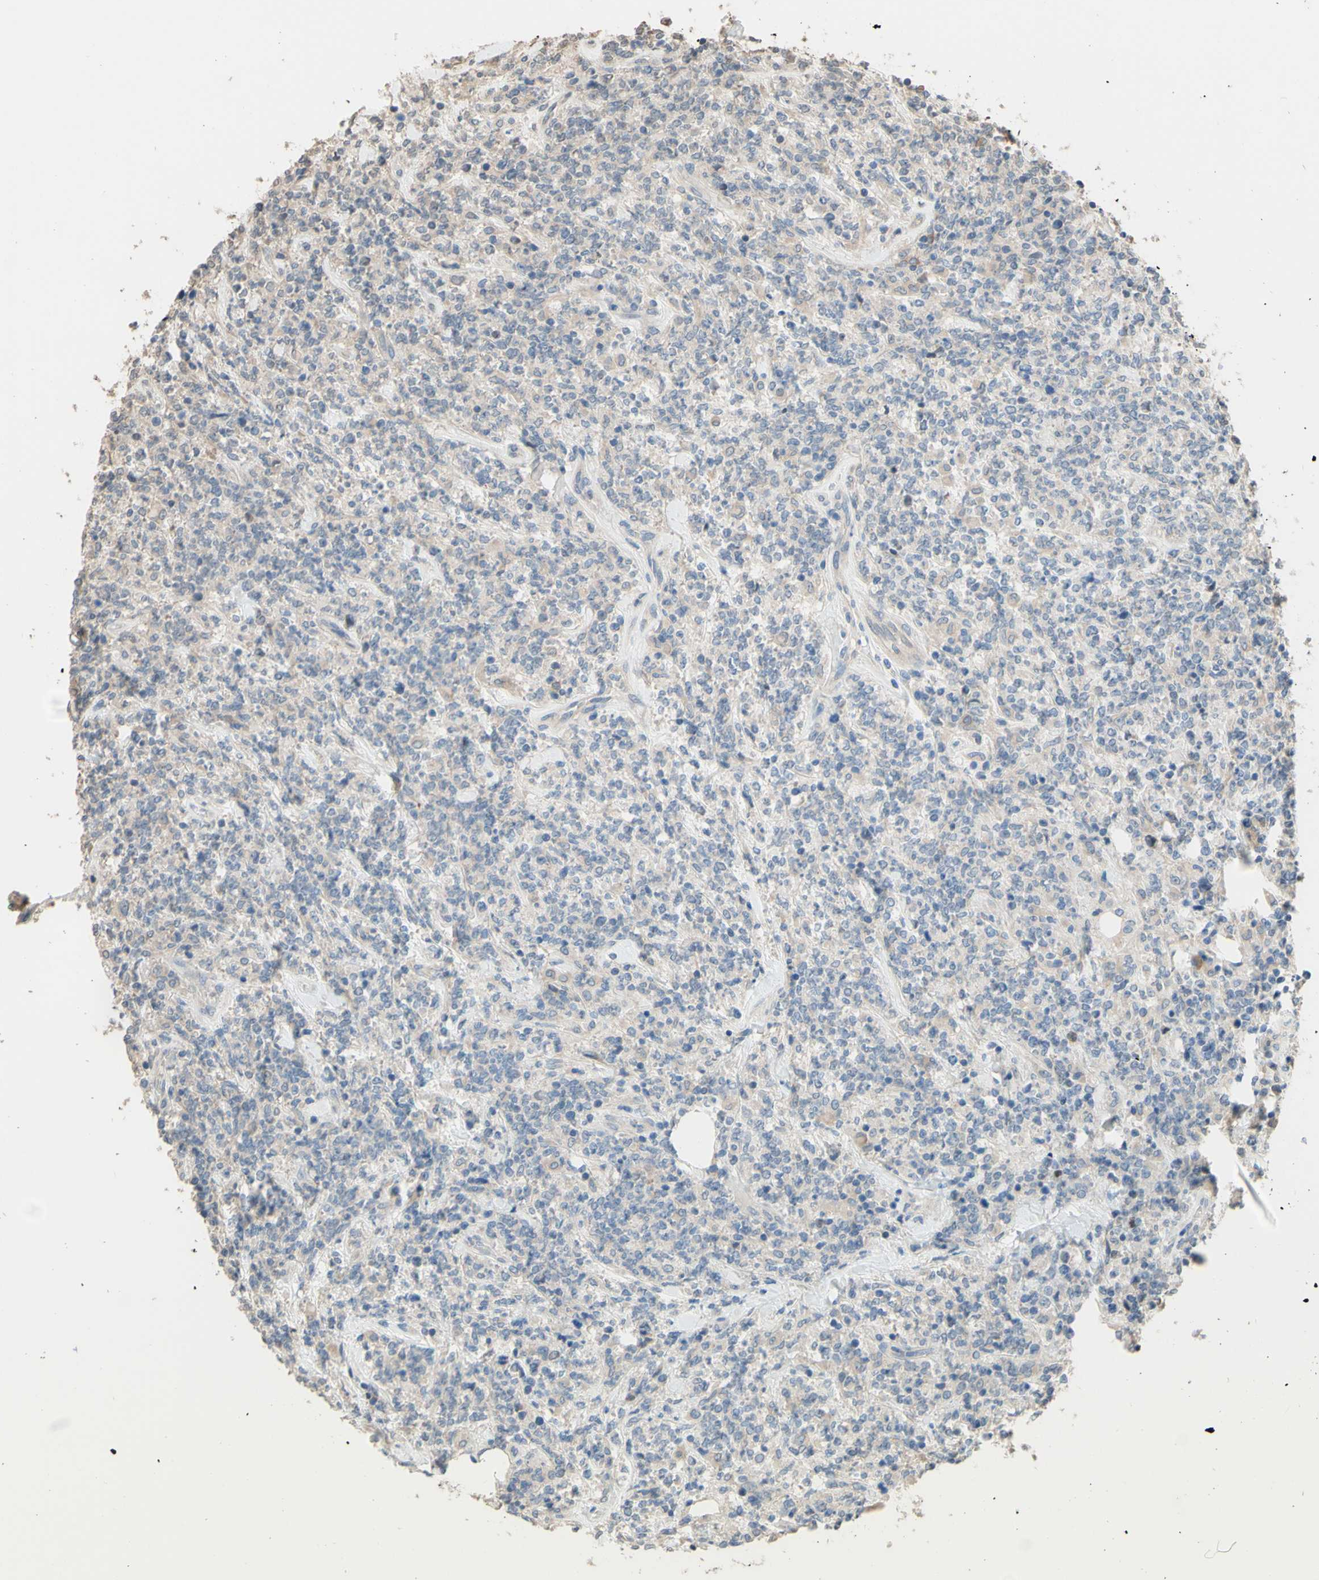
{"staining": {"intensity": "negative", "quantity": "none", "location": "none"}, "tissue": "lymphoma", "cell_type": "Tumor cells", "image_type": "cancer", "snomed": [{"axis": "morphology", "description": "Malignant lymphoma, non-Hodgkin's type, High grade"}, {"axis": "topography", "description": "Soft tissue"}], "caption": "Human lymphoma stained for a protein using IHC reveals no positivity in tumor cells.", "gene": "SMIM19", "patient": {"sex": "male", "age": 18}}